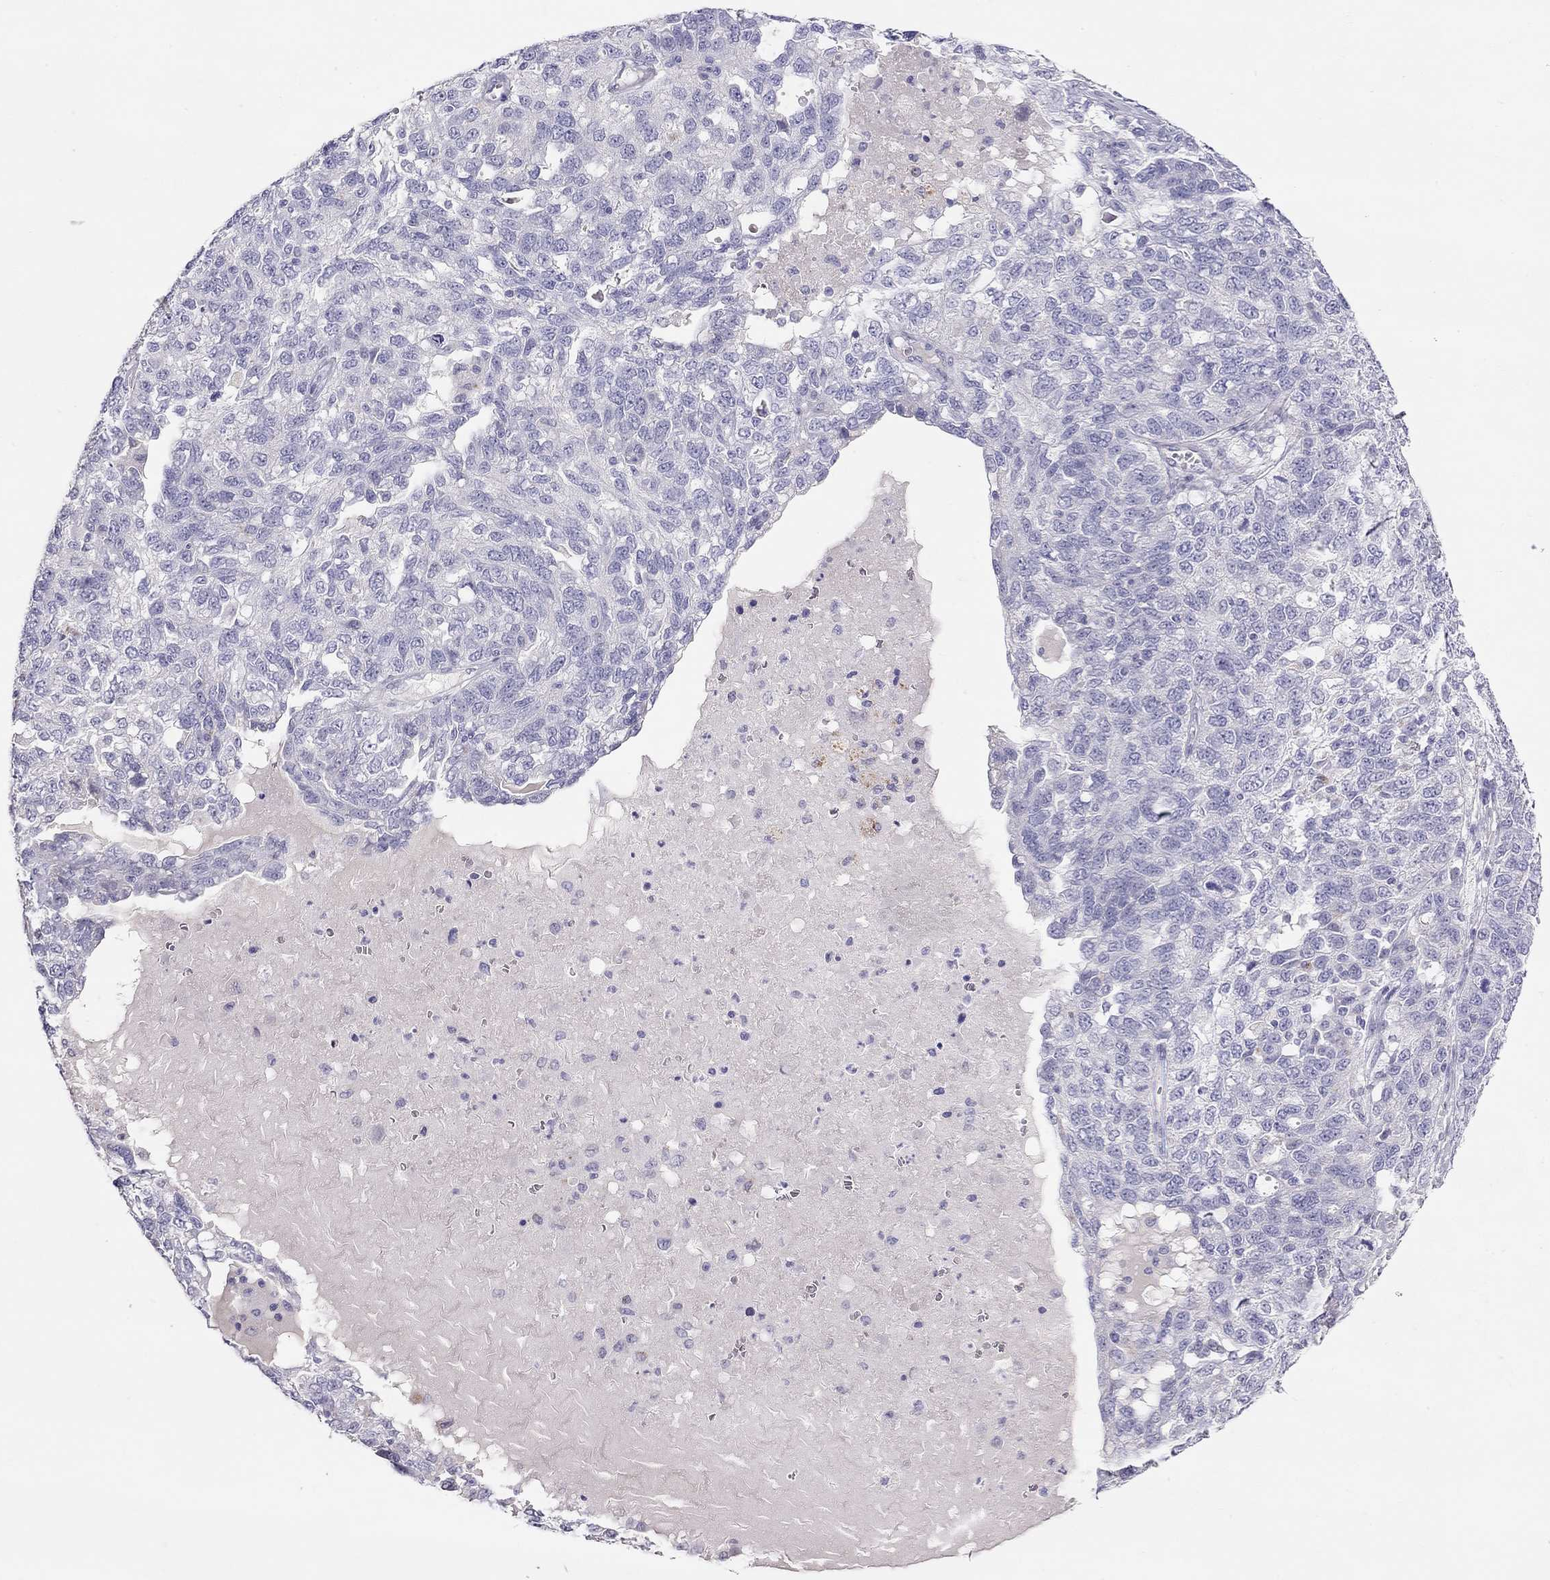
{"staining": {"intensity": "negative", "quantity": "none", "location": "none"}, "tissue": "ovarian cancer", "cell_type": "Tumor cells", "image_type": "cancer", "snomed": [{"axis": "morphology", "description": "Cystadenocarcinoma, serous, NOS"}, {"axis": "topography", "description": "Ovary"}], "caption": "Immunohistochemistry (IHC) micrograph of neoplastic tissue: human ovarian cancer stained with DAB demonstrates no significant protein staining in tumor cells.", "gene": "KCNV2", "patient": {"sex": "female", "age": 71}}